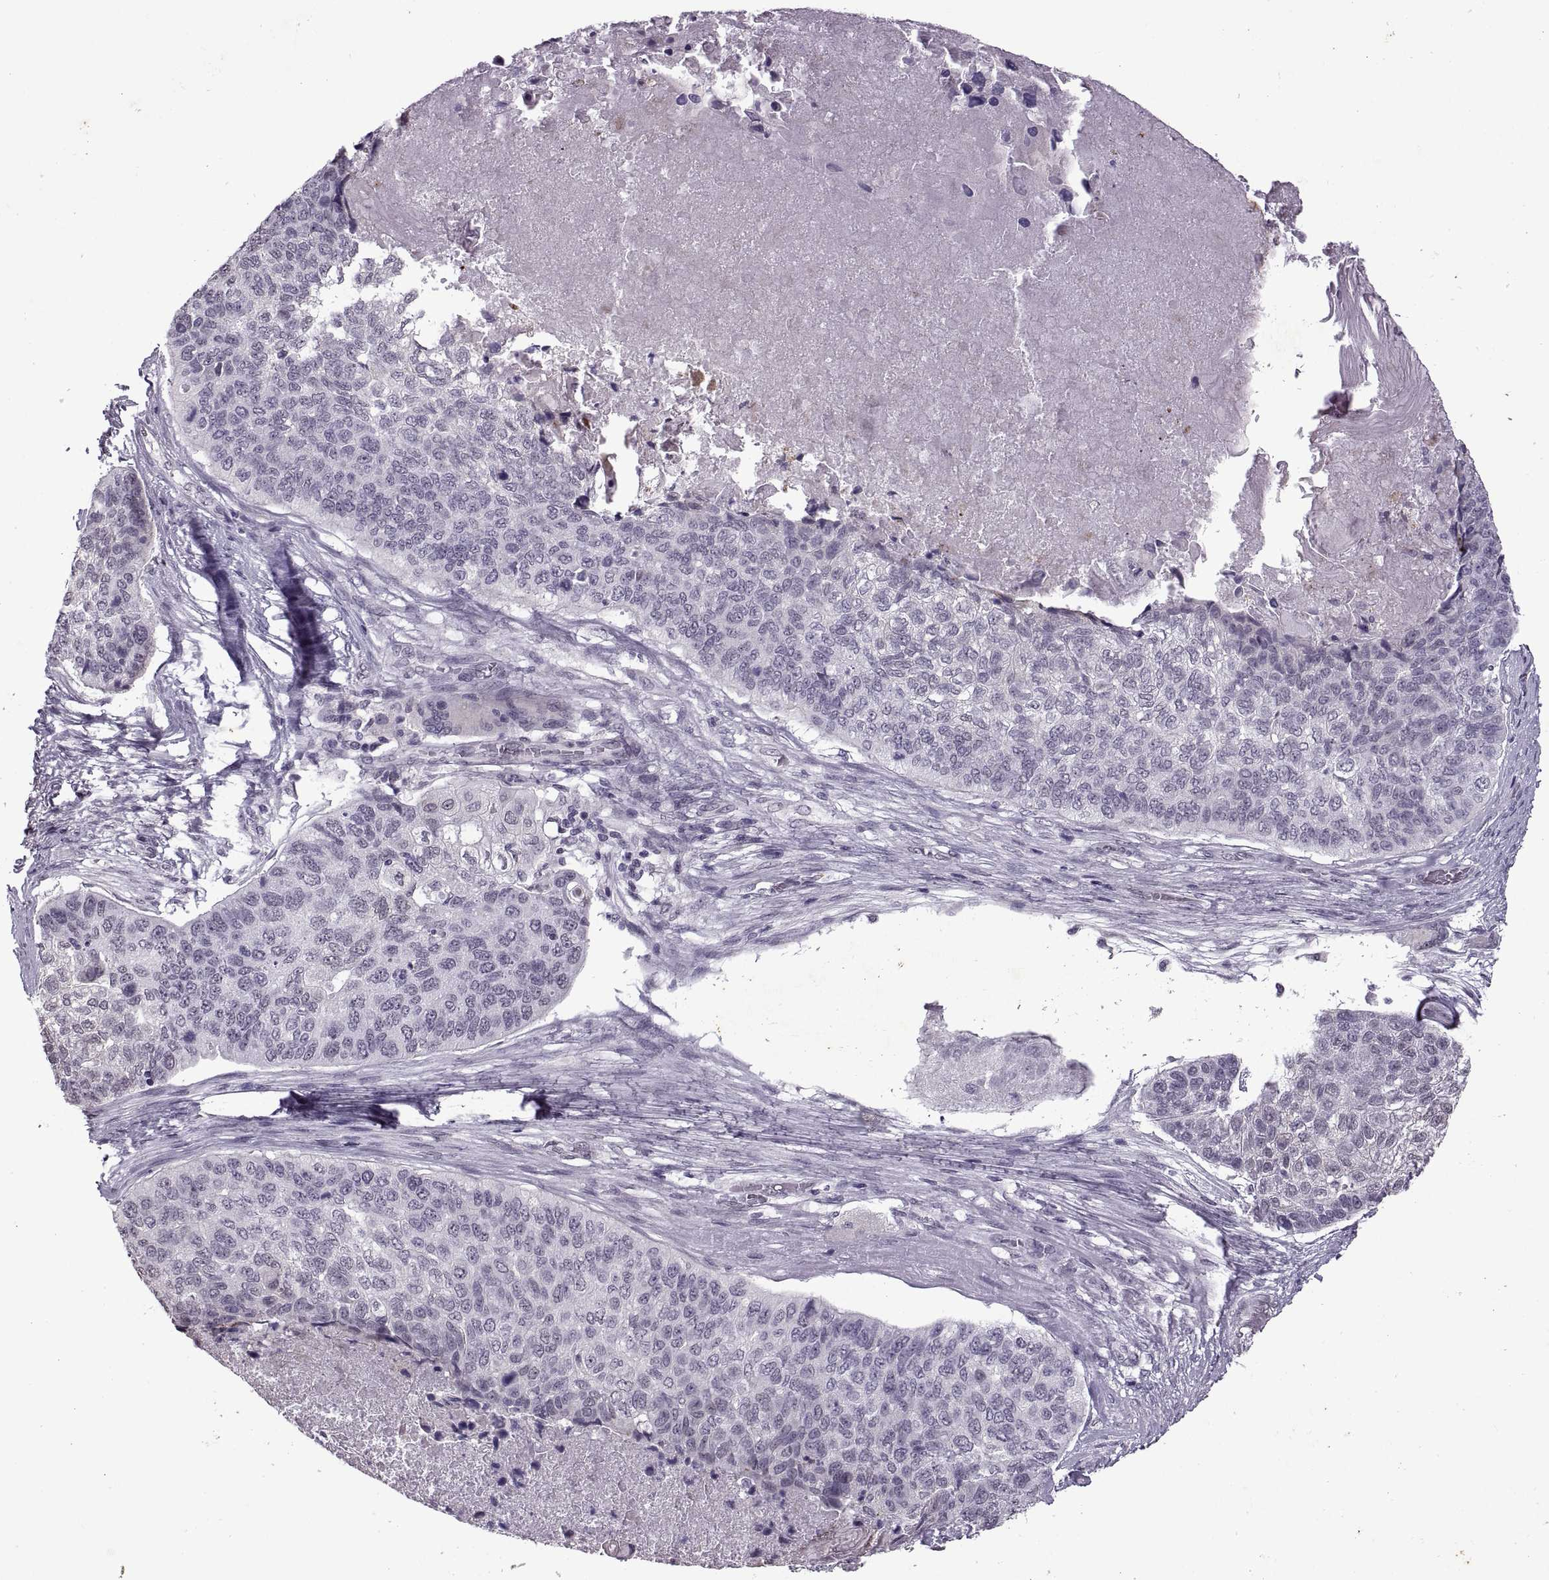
{"staining": {"intensity": "negative", "quantity": "none", "location": "none"}, "tissue": "lung cancer", "cell_type": "Tumor cells", "image_type": "cancer", "snomed": [{"axis": "morphology", "description": "Squamous cell carcinoma, NOS"}, {"axis": "topography", "description": "Lung"}], "caption": "This is an IHC micrograph of human lung cancer. There is no expression in tumor cells.", "gene": "PRSS37", "patient": {"sex": "male", "age": 69}}